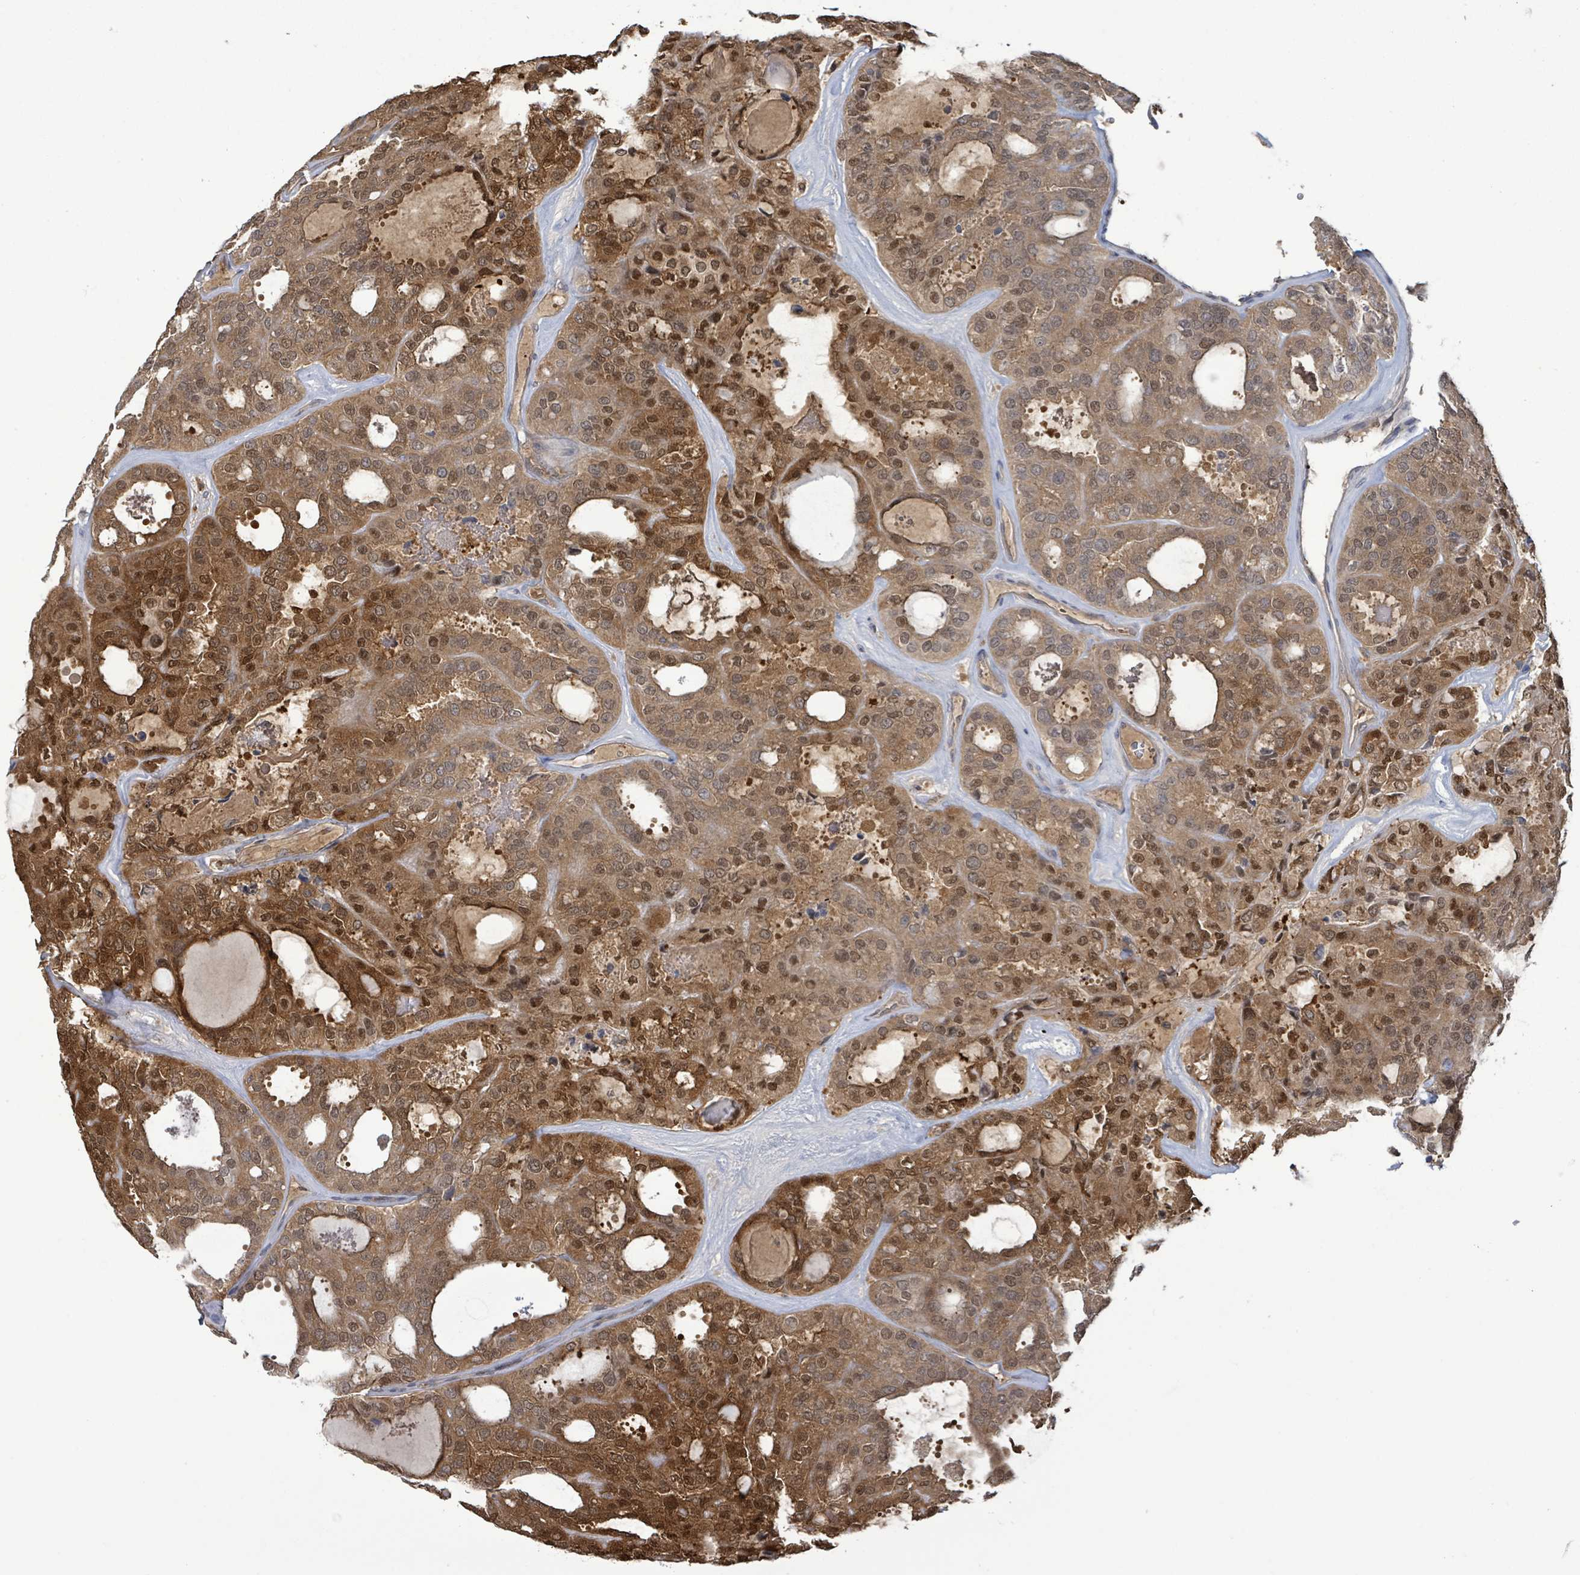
{"staining": {"intensity": "moderate", "quantity": ">75%", "location": "cytoplasmic/membranous,nuclear"}, "tissue": "thyroid cancer", "cell_type": "Tumor cells", "image_type": "cancer", "snomed": [{"axis": "morphology", "description": "Follicular adenoma carcinoma, NOS"}, {"axis": "topography", "description": "Thyroid gland"}], "caption": "The photomicrograph reveals a brown stain indicating the presence of a protein in the cytoplasmic/membranous and nuclear of tumor cells in thyroid cancer.", "gene": "PGAM1", "patient": {"sex": "male", "age": 75}}